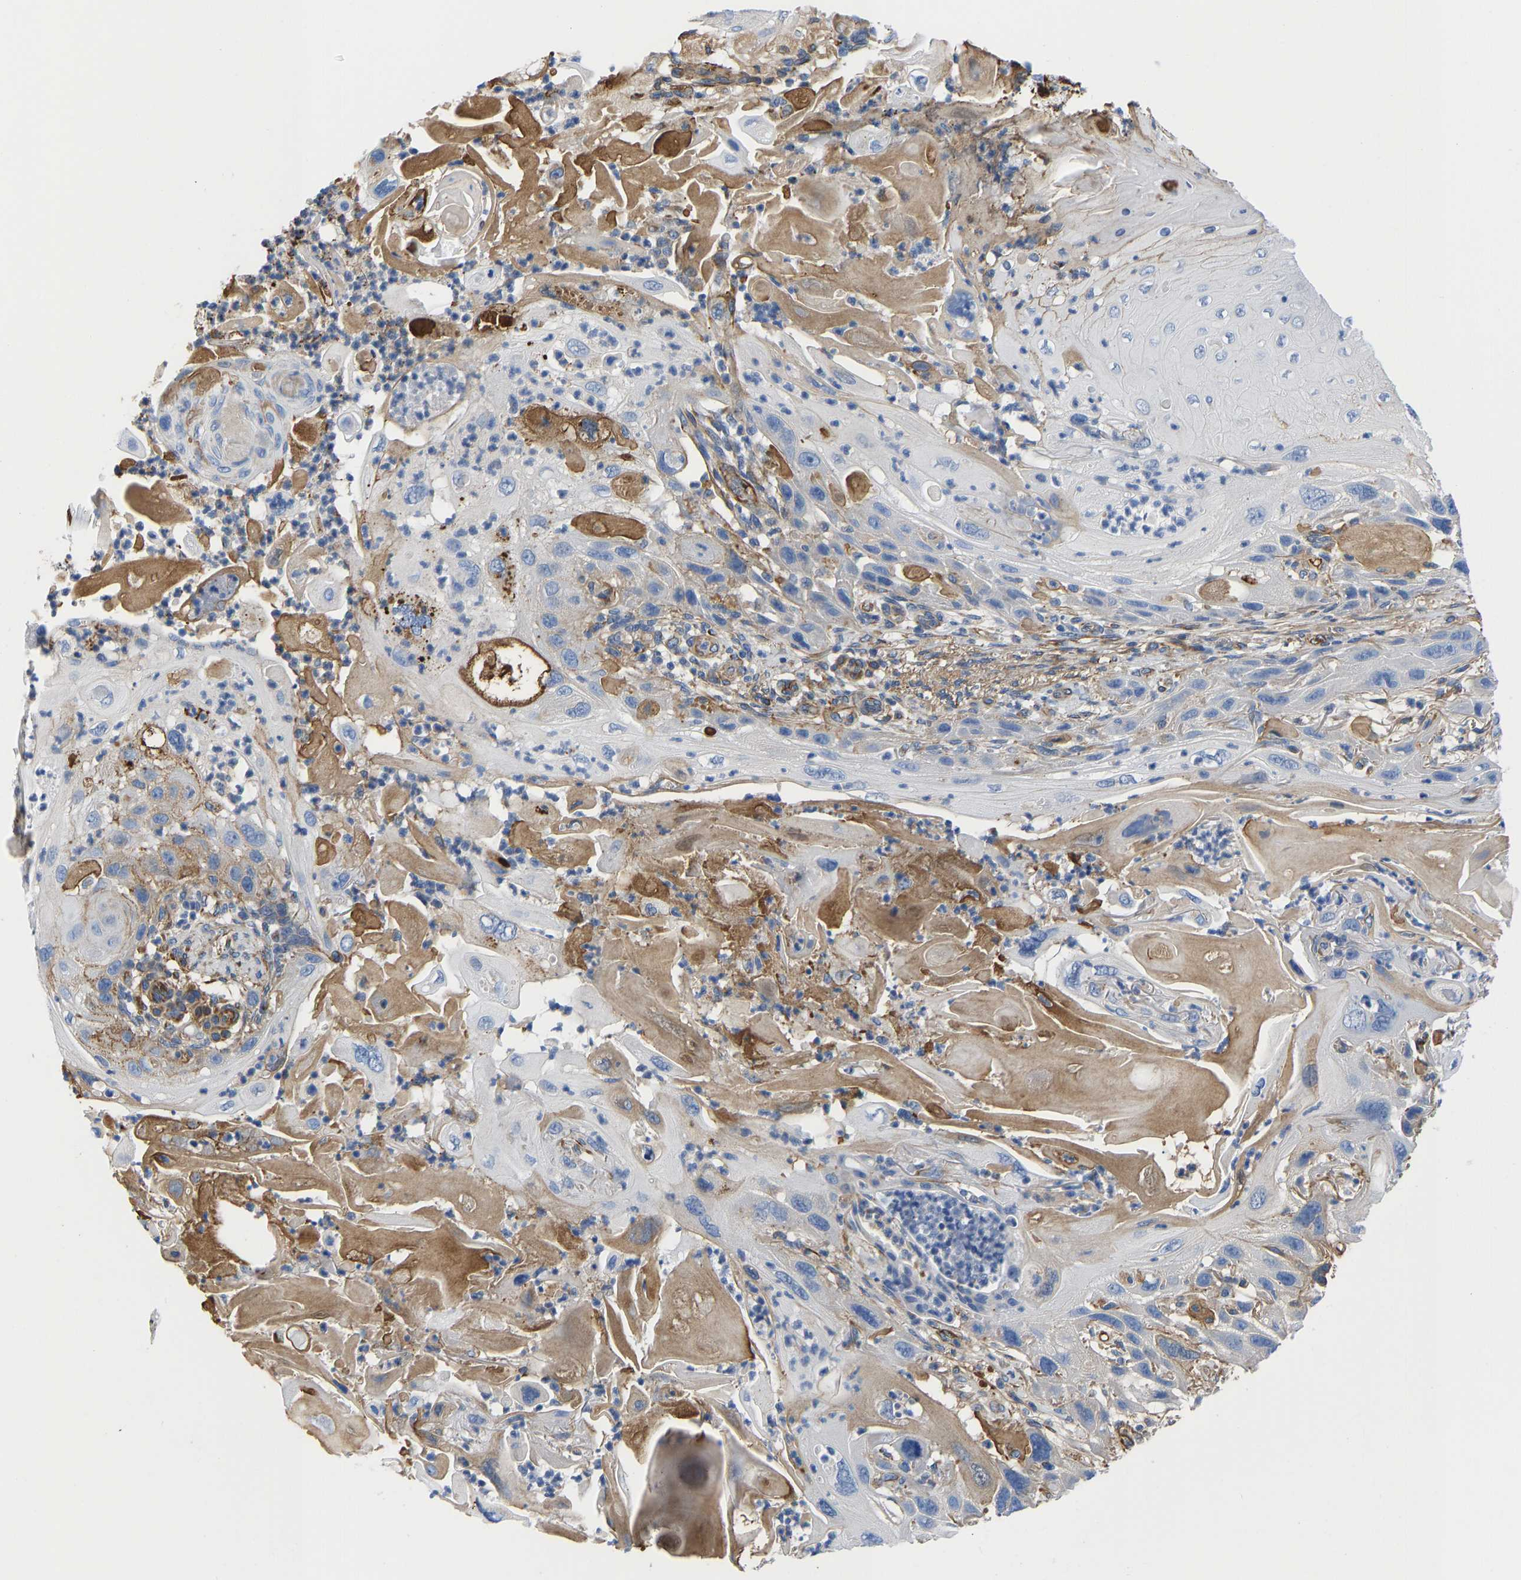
{"staining": {"intensity": "moderate", "quantity": "25%-75%", "location": "cytoplasmic/membranous"}, "tissue": "skin cancer", "cell_type": "Tumor cells", "image_type": "cancer", "snomed": [{"axis": "morphology", "description": "Squamous cell carcinoma, NOS"}, {"axis": "topography", "description": "Skin"}], "caption": "Skin squamous cell carcinoma stained with a brown dye exhibits moderate cytoplasmic/membranous positive expression in approximately 25%-75% of tumor cells.", "gene": "HSPG2", "patient": {"sex": "female", "age": 77}}